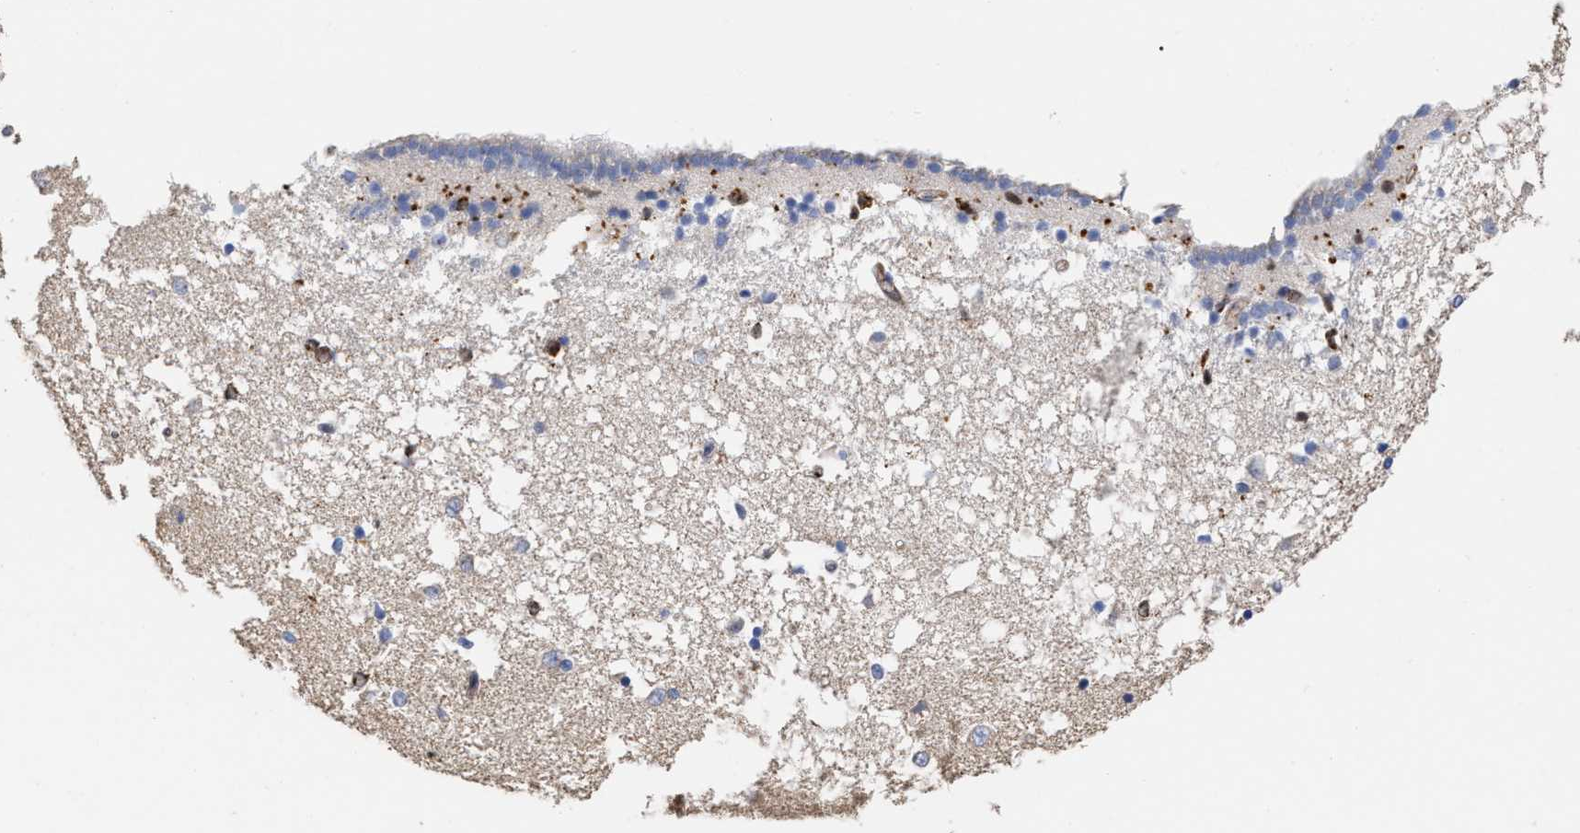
{"staining": {"intensity": "moderate", "quantity": "<25%", "location": "cytoplasmic/membranous"}, "tissue": "caudate", "cell_type": "Glial cells", "image_type": "normal", "snomed": [{"axis": "morphology", "description": "Normal tissue, NOS"}, {"axis": "topography", "description": "Lateral ventricle wall"}], "caption": "IHC photomicrograph of unremarkable caudate: human caudate stained using IHC shows low levels of moderate protein expression localized specifically in the cytoplasmic/membranous of glial cells, appearing as a cytoplasmic/membranous brown color.", "gene": "GIMAP4", "patient": {"sex": "male", "age": 45}}